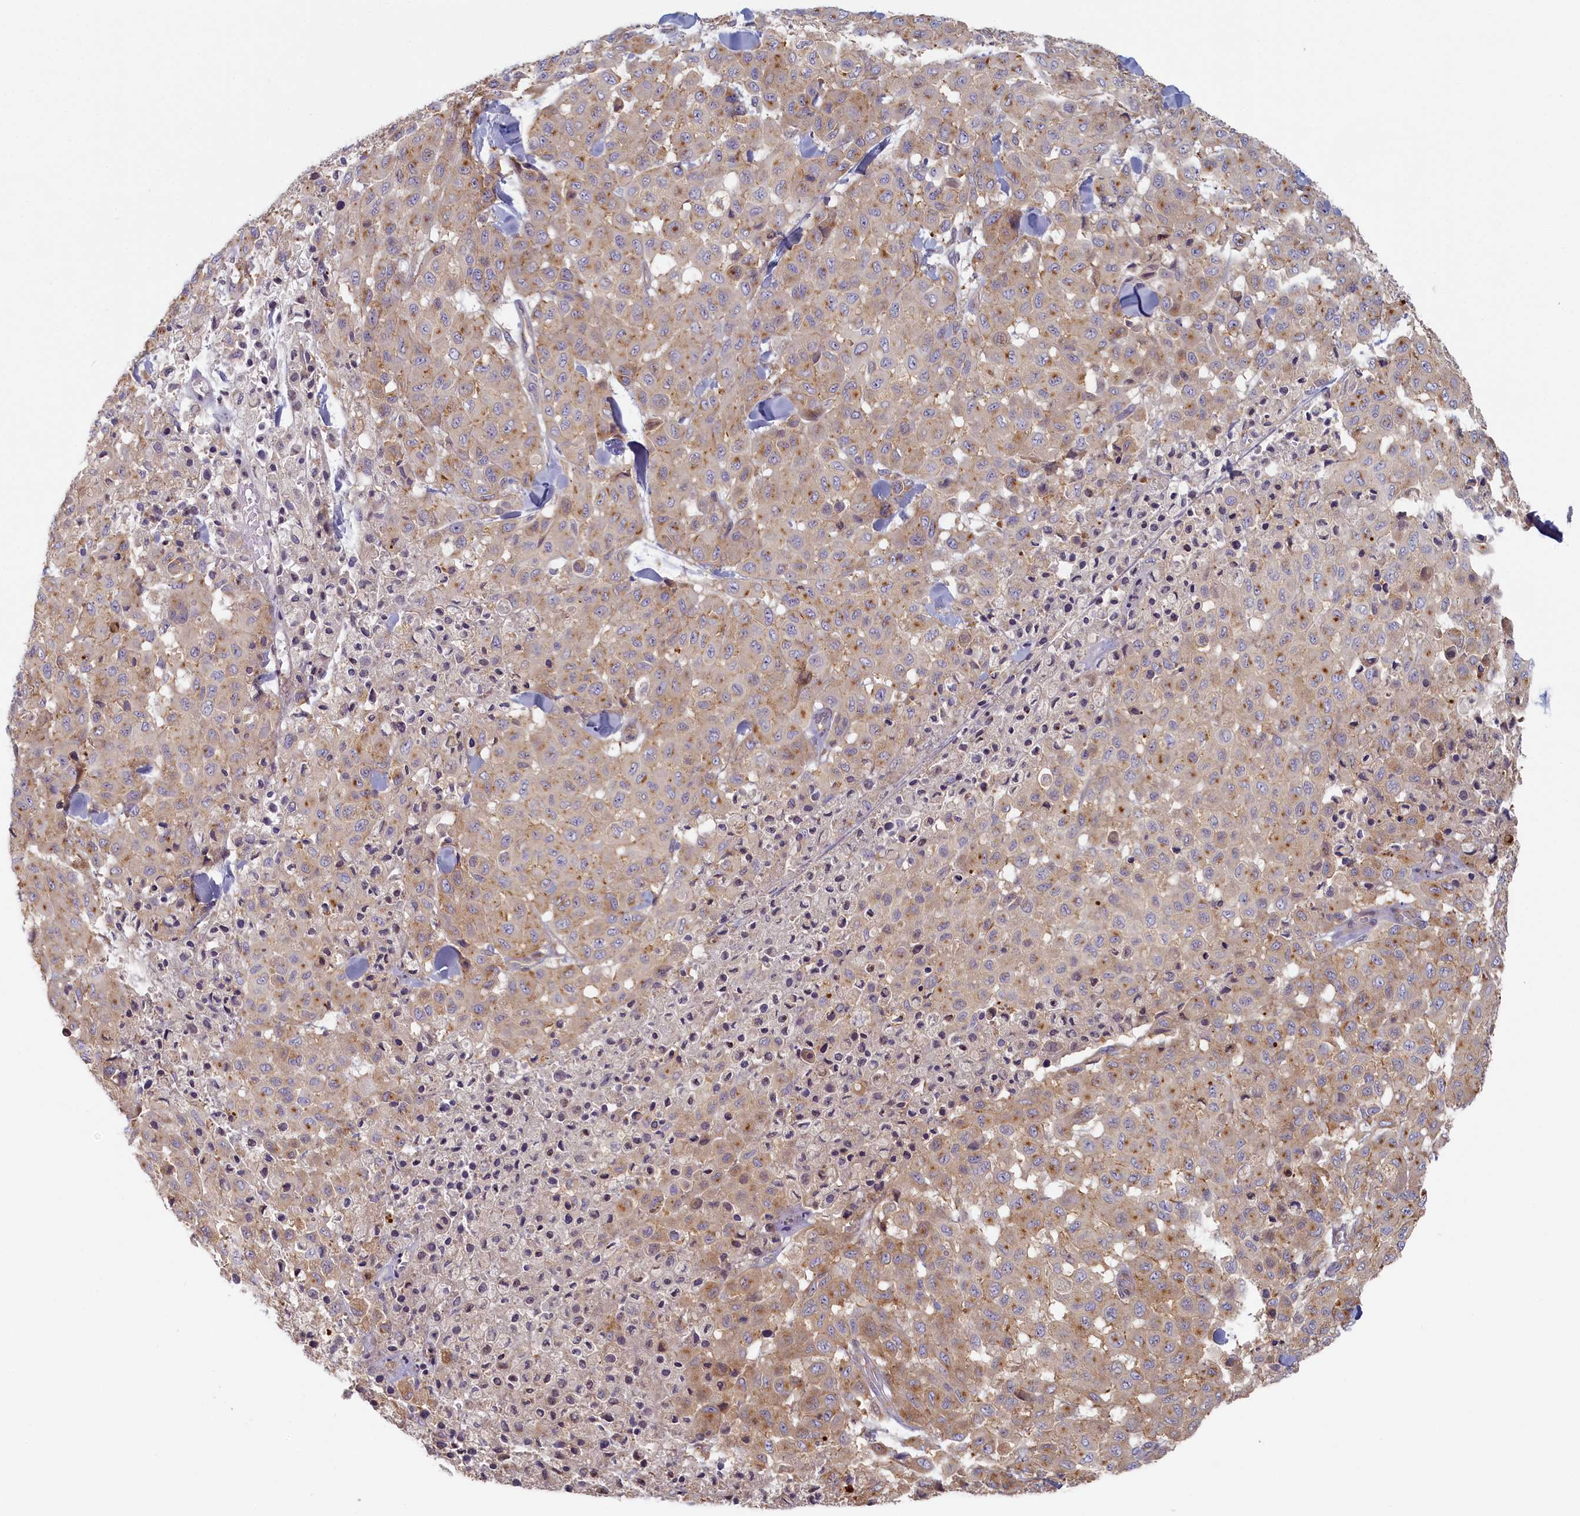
{"staining": {"intensity": "weak", "quantity": "25%-75%", "location": "cytoplasmic/membranous"}, "tissue": "melanoma", "cell_type": "Tumor cells", "image_type": "cancer", "snomed": [{"axis": "morphology", "description": "Malignant melanoma, Metastatic site"}, {"axis": "topography", "description": "Skin"}], "caption": "The image displays a brown stain indicating the presence of a protein in the cytoplasmic/membranous of tumor cells in malignant melanoma (metastatic site).", "gene": "STX16", "patient": {"sex": "female", "age": 81}}